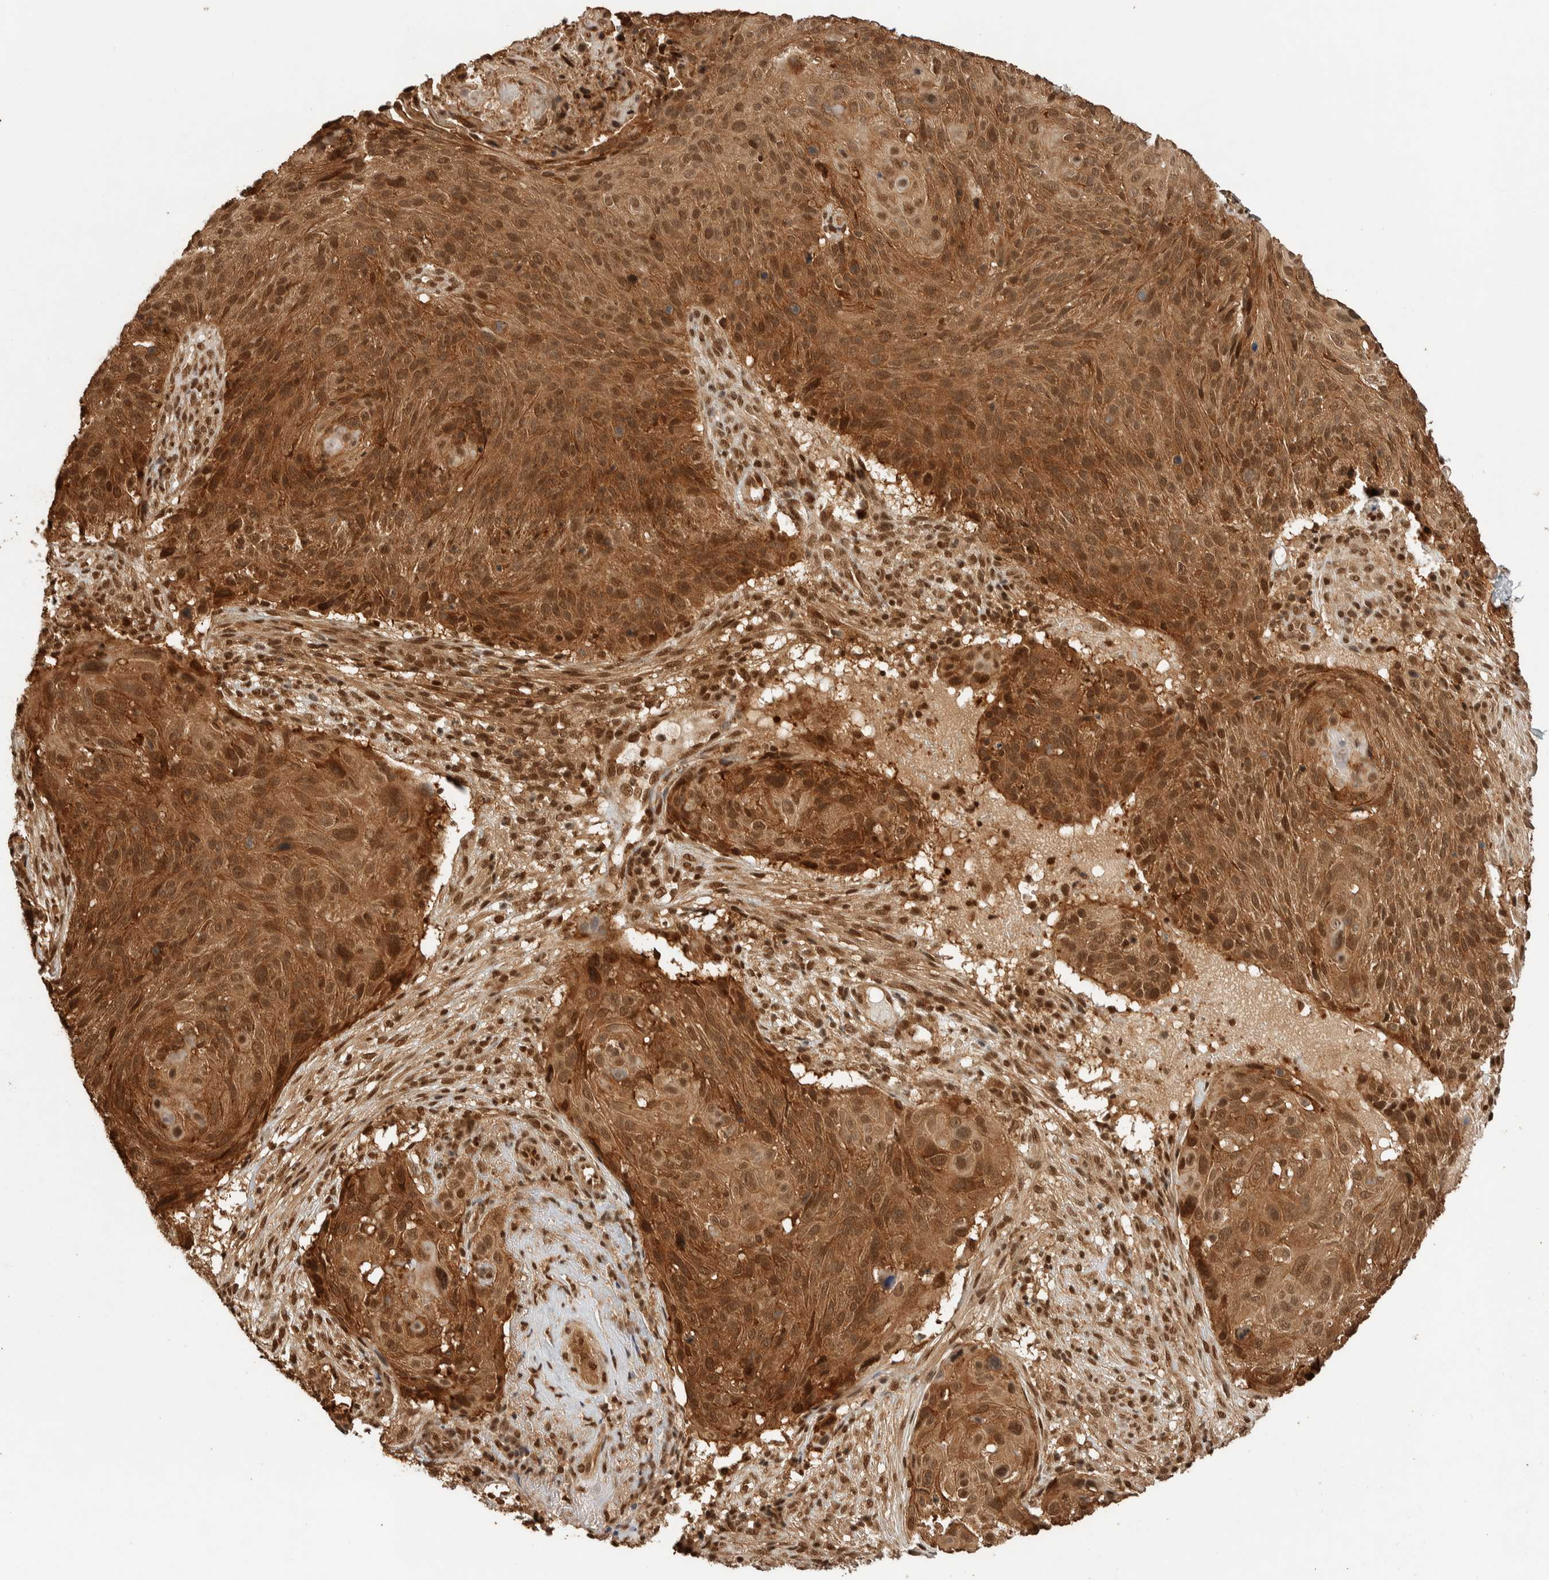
{"staining": {"intensity": "moderate", "quantity": ">75%", "location": "cytoplasmic/membranous,nuclear"}, "tissue": "cervical cancer", "cell_type": "Tumor cells", "image_type": "cancer", "snomed": [{"axis": "morphology", "description": "Squamous cell carcinoma, NOS"}, {"axis": "topography", "description": "Cervix"}], "caption": "Cervical squamous cell carcinoma tissue exhibits moderate cytoplasmic/membranous and nuclear staining in approximately >75% of tumor cells, visualized by immunohistochemistry.", "gene": "ZBTB2", "patient": {"sex": "female", "age": 74}}